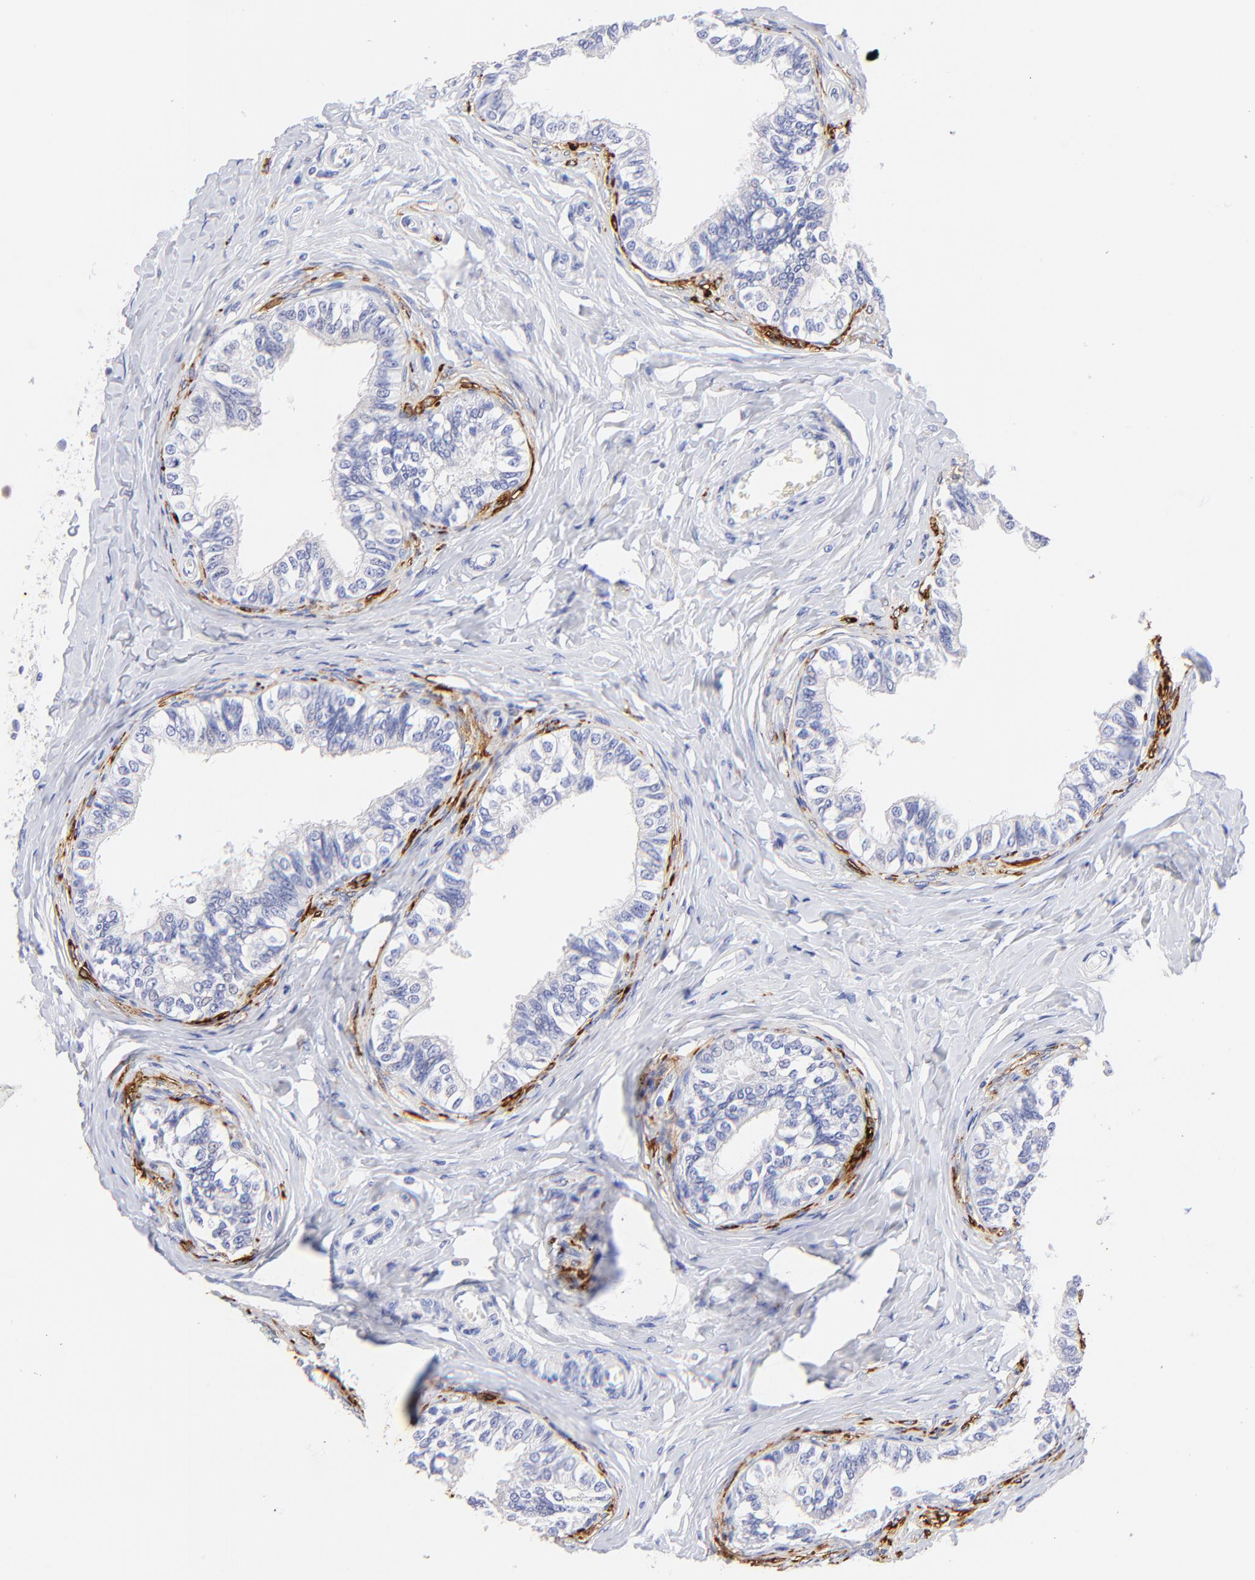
{"staining": {"intensity": "negative", "quantity": "none", "location": "none"}, "tissue": "epididymis", "cell_type": "Glandular cells", "image_type": "normal", "snomed": [{"axis": "morphology", "description": "Normal tissue, NOS"}, {"axis": "topography", "description": "Soft tissue"}, {"axis": "topography", "description": "Epididymis"}], "caption": "IHC of unremarkable epididymis demonstrates no positivity in glandular cells.", "gene": "HORMAD2", "patient": {"sex": "male", "age": 26}}